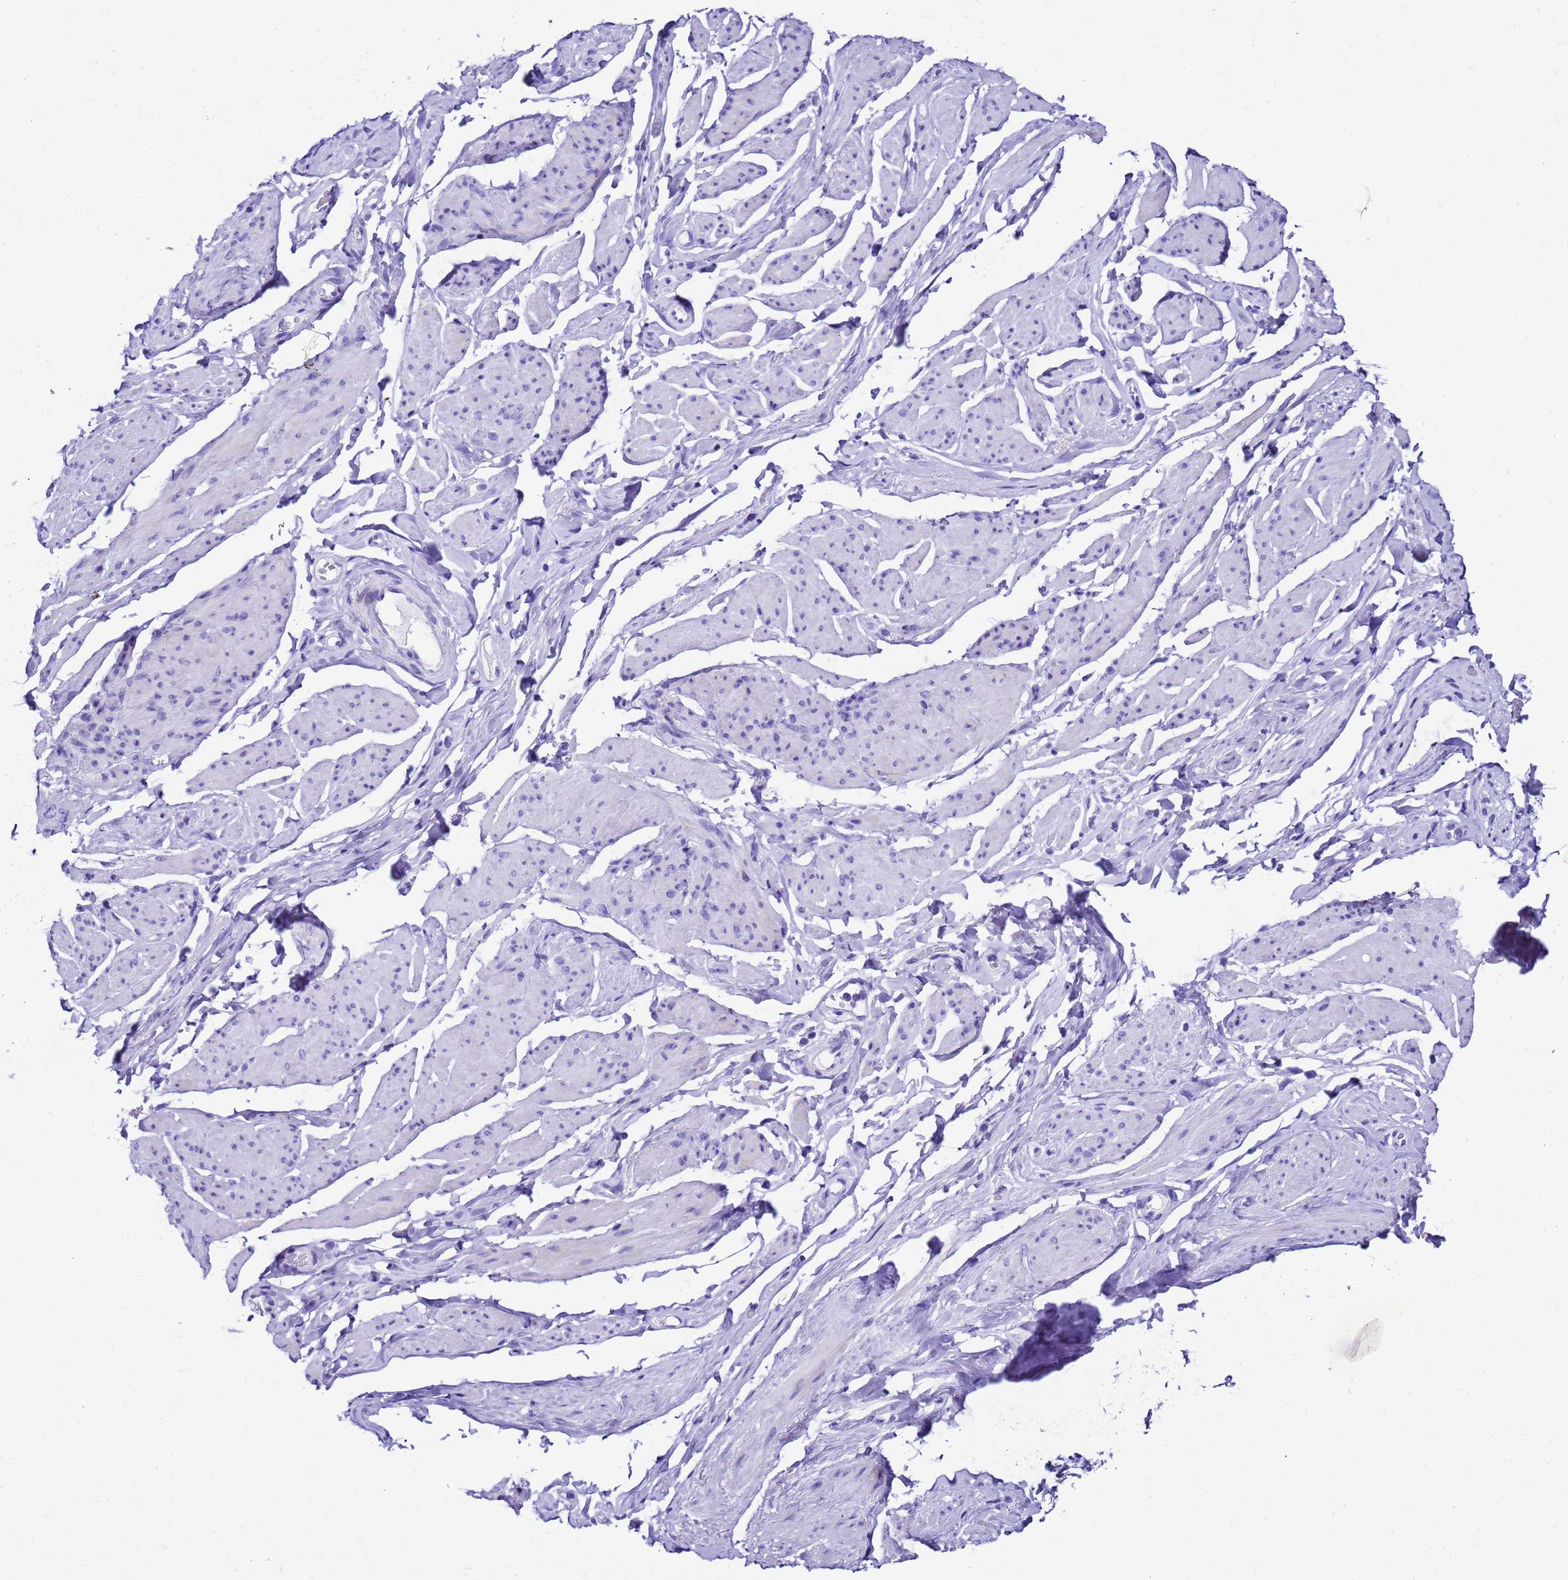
{"staining": {"intensity": "negative", "quantity": "none", "location": "none"}, "tissue": "smooth muscle", "cell_type": "Smooth muscle cells", "image_type": "normal", "snomed": [{"axis": "morphology", "description": "Normal tissue, NOS"}, {"axis": "topography", "description": "Smooth muscle"}, {"axis": "topography", "description": "Peripheral nerve tissue"}], "caption": "Immunohistochemical staining of unremarkable smooth muscle reveals no significant positivity in smooth muscle cells.", "gene": "UGT2A1", "patient": {"sex": "male", "age": 69}}